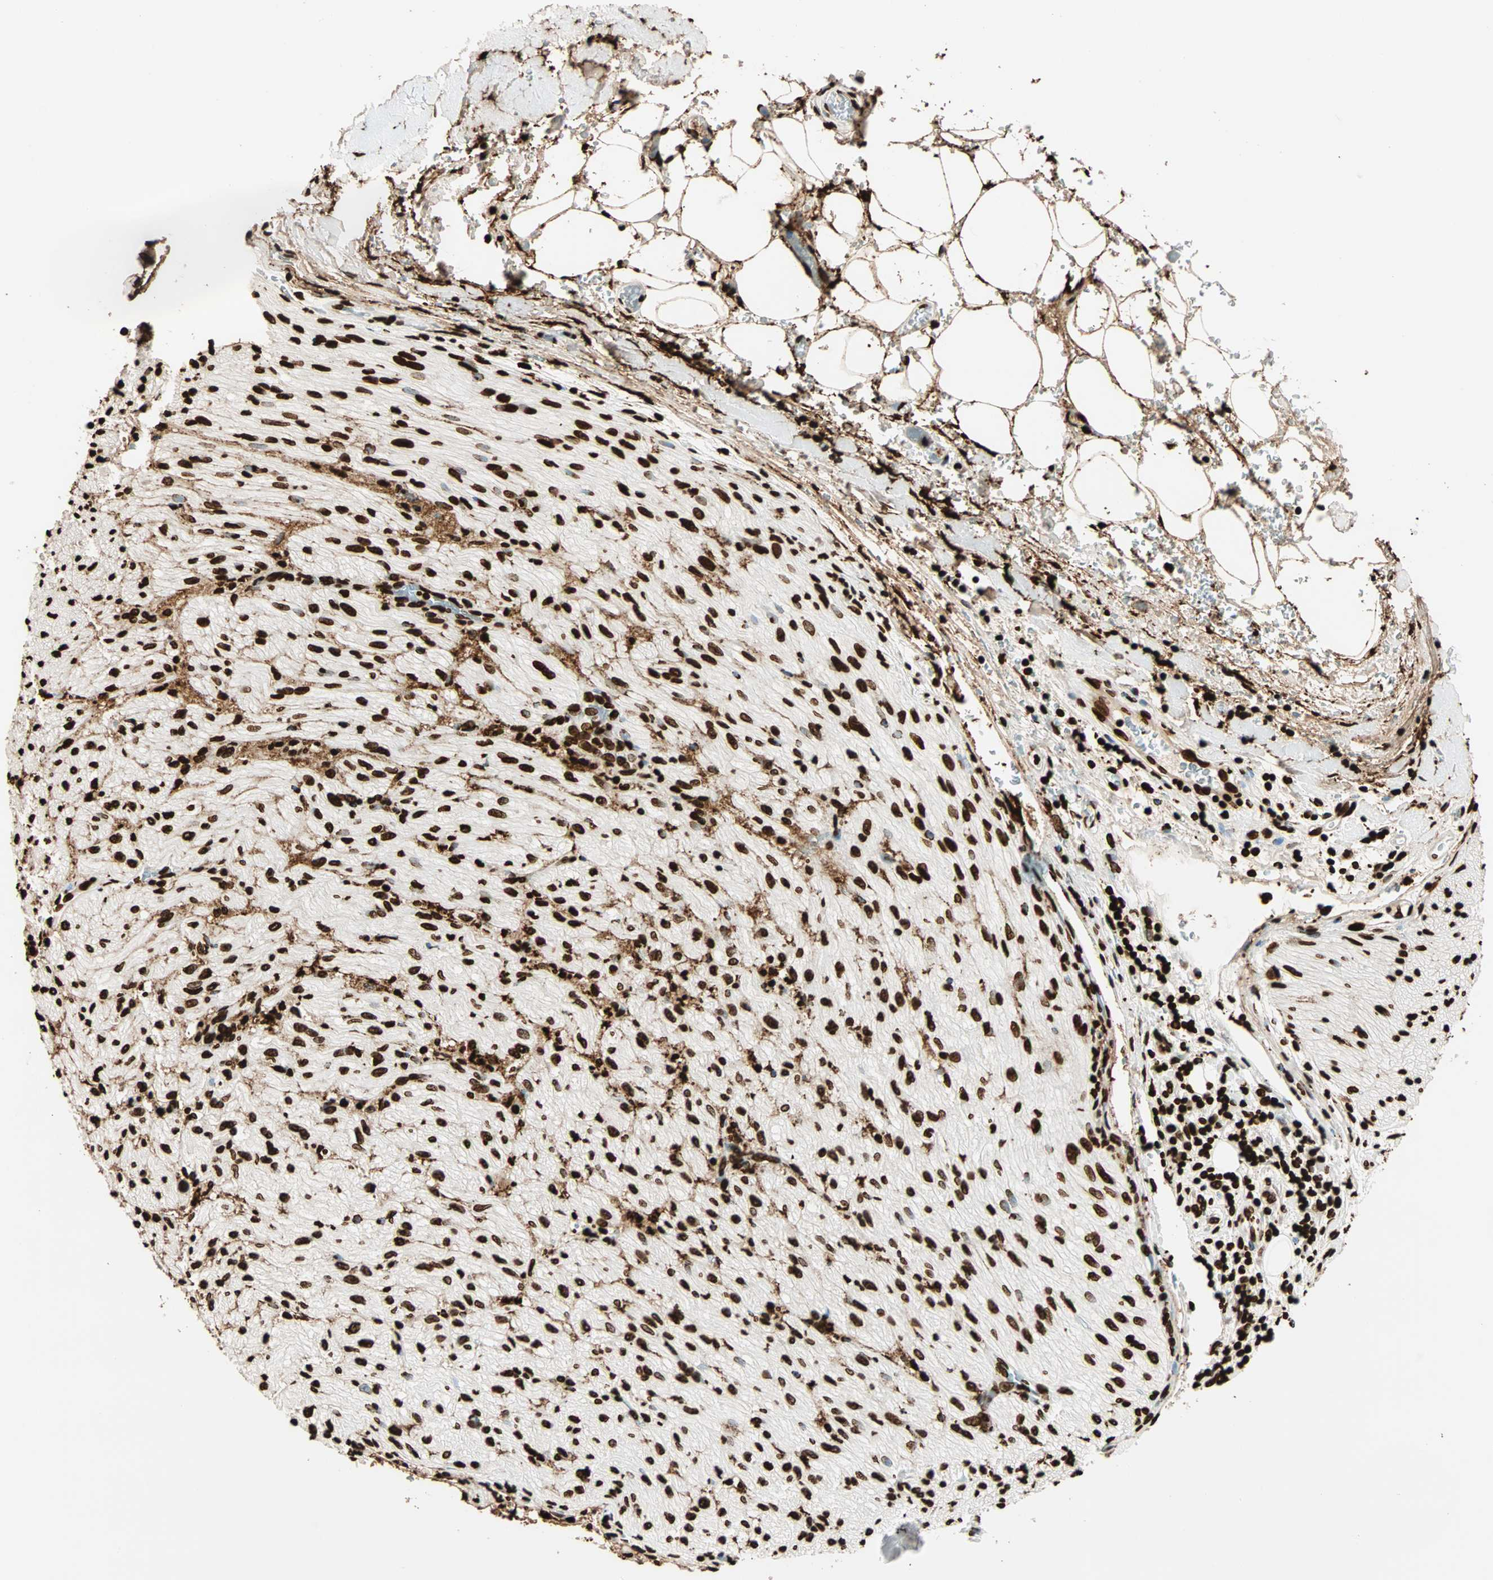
{"staining": {"intensity": "strong", "quantity": ">75%", "location": "nuclear"}, "tissue": "liver cancer", "cell_type": "Tumor cells", "image_type": "cancer", "snomed": [{"axis": "morphology", "description": "Normal tissue, NOS"}, {"axis": "morphology", "description": "Cholangiocarcinoma"}, {"axis": "topography", "description": "Liver"}, {"axis": "topography", "description": "Peripheral nerve tissue"}], "caption": "IHC histopathology image of human liver cholangiocarcinoma stained for a protein (brown), which displays high levels of strong nuclear expression in about >75% of tumor cells.", "gene": "GLI2", "patient": {"sex": "male", "age": 50}}